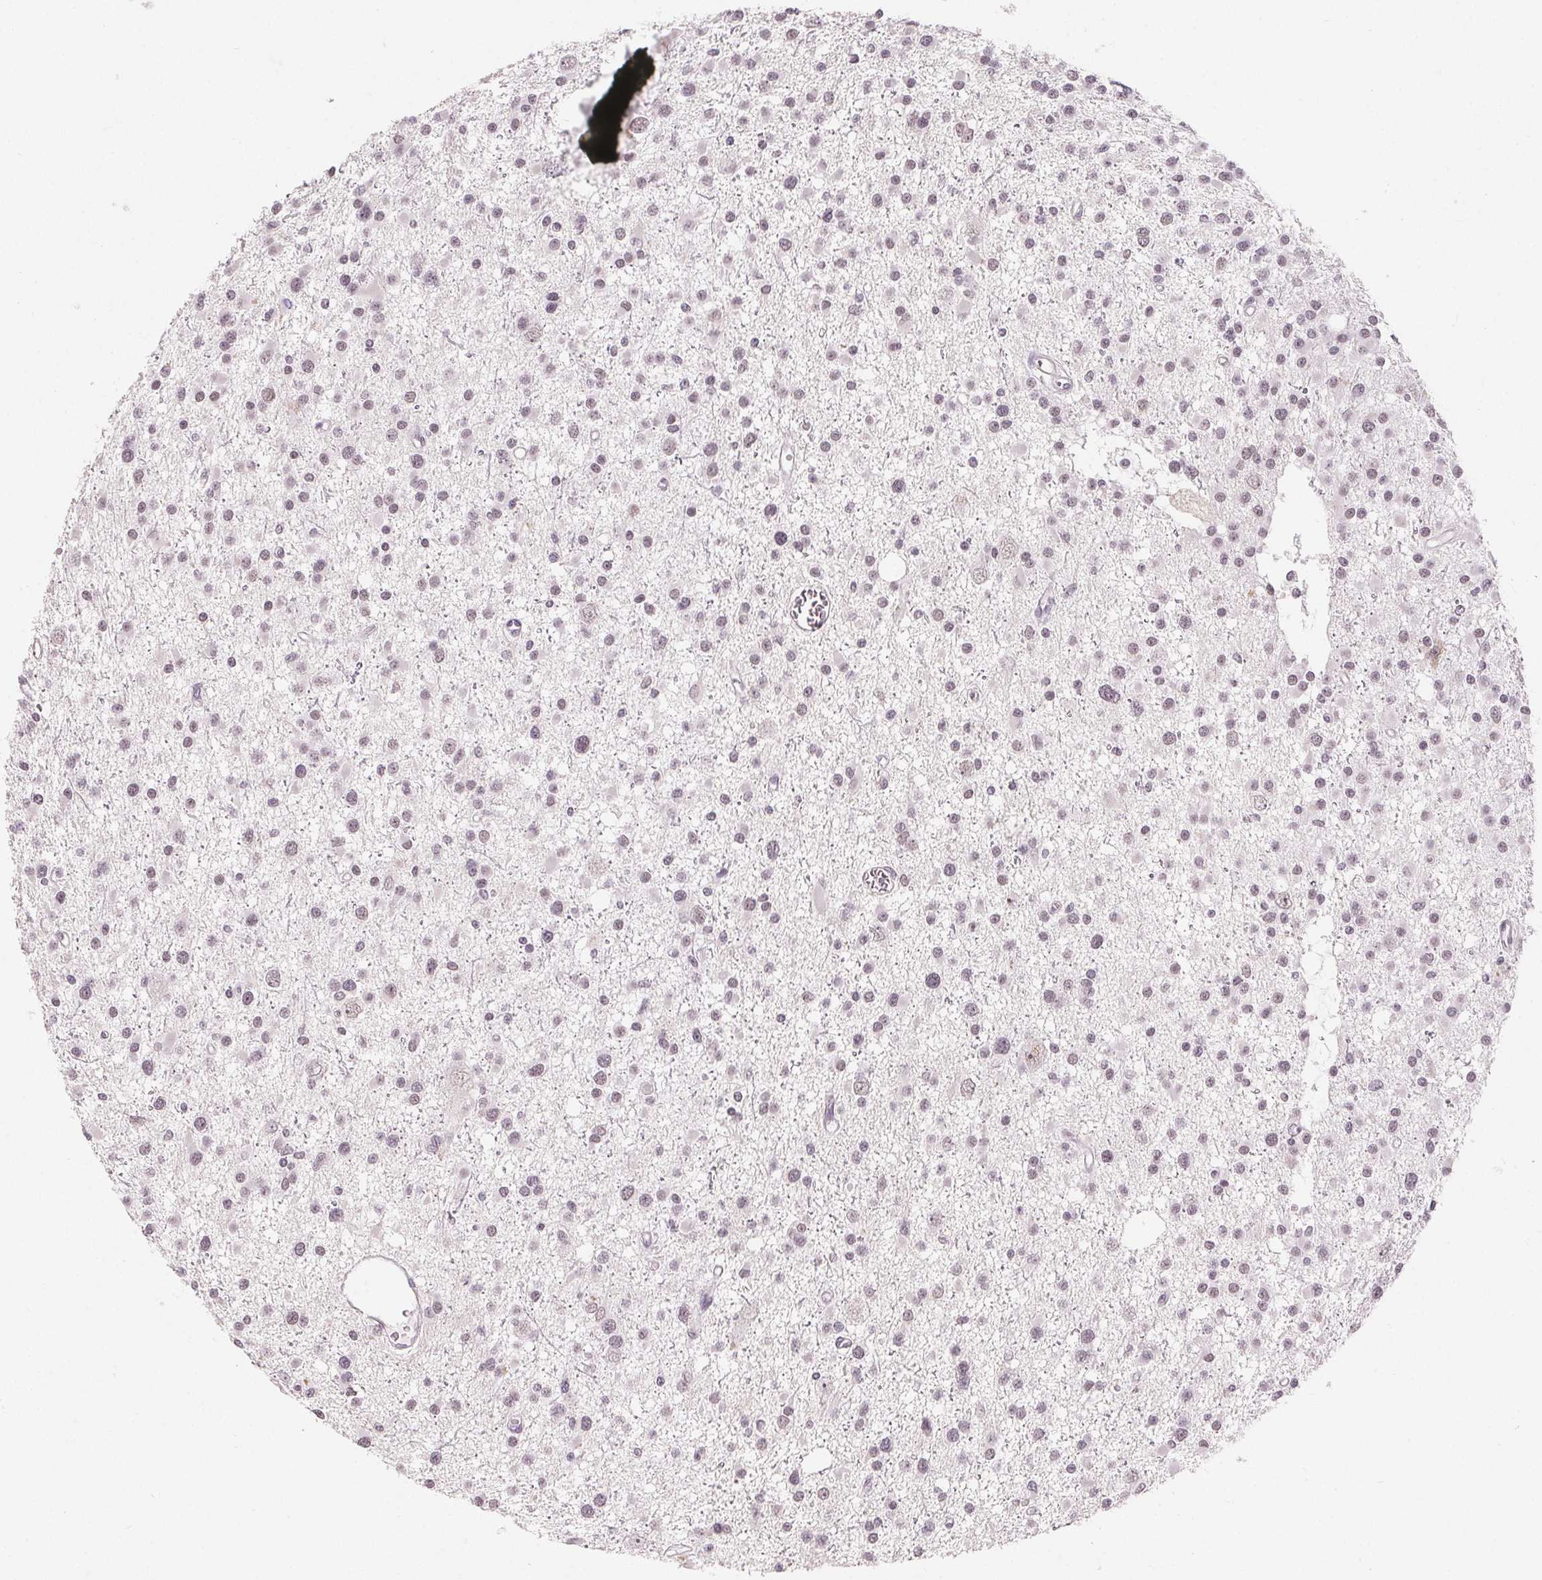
{"staining": {"intensity": "weak", "quantity": "25%-75%", "location": "nuclear"}, "tissue": "glioma", "cell_type": "Tumor cells", "image_type": "cancer", "snomed": [{"axis": "morphology", "description": "Glioma, malignant, High grade"}, {"axis": "topography", "description": "Brain"}], "caption": "DAB (3,3'-diaminobenzidine) immunohistochemical staining of malignant high-grade glioma exhibits weak nuclear protein staining in about 25%-75% of tumor cells. The staining was performed using DAB, with brown indicating positive protein expression. Nuclei are stained blue with hematoxylin.", "gene": "NXF3", "patient": {"sex": "male", "age": 54}}